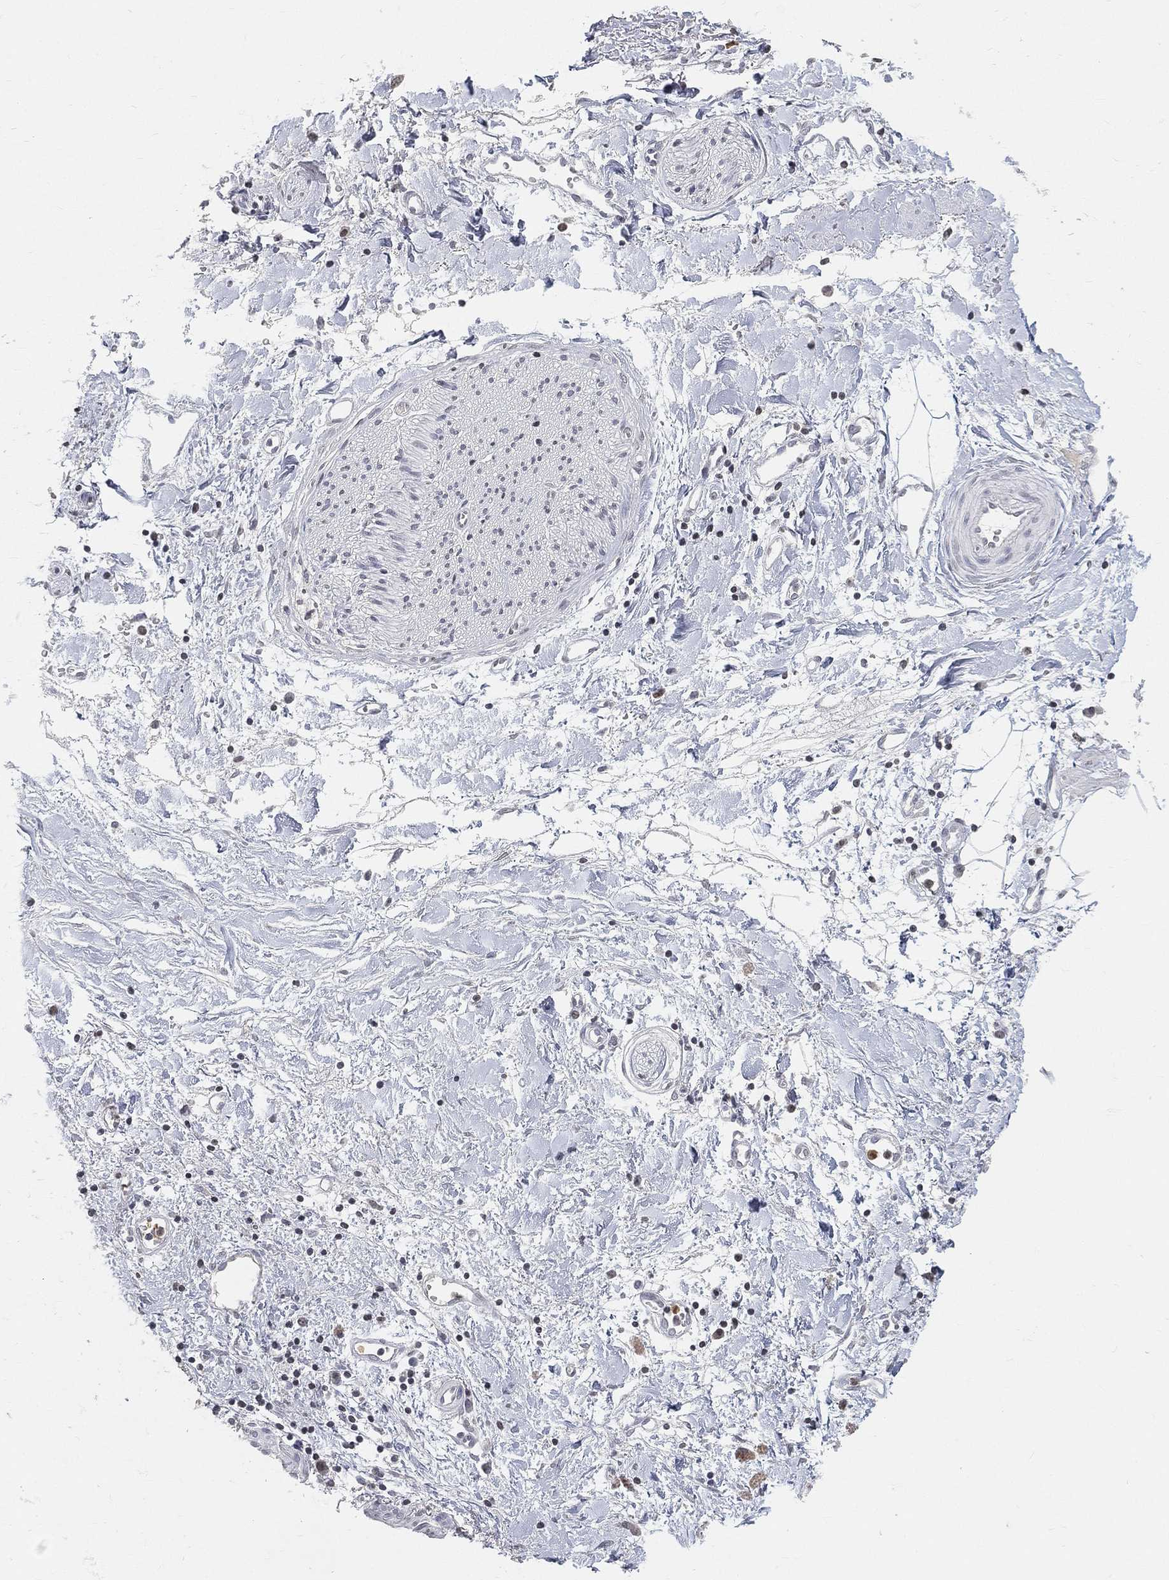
{"staining": {"intensity": "negative", "quantity": "none", "location": "none"}, "tissue": "soft tissue", "cell_type": "Fibroblasts", "image_type": "normal", "snomed": [{"axis": "morphology", "description": "Normal tissue, NOS"}, {"axis": "morphology", "description": "Adenocarcinoma, NOS"}, {"axis": "topography", "description": "Pancreas"}, {"axis": "topography", "description": "Peripheral nerve tissue"}], "caption": "The immunohistochemistry (IHC) histopathology image has no significant positivity in fibroblasts of soft tissue.", "gene": "ARG1", "patient": {"sex": "male", "age": 61}}